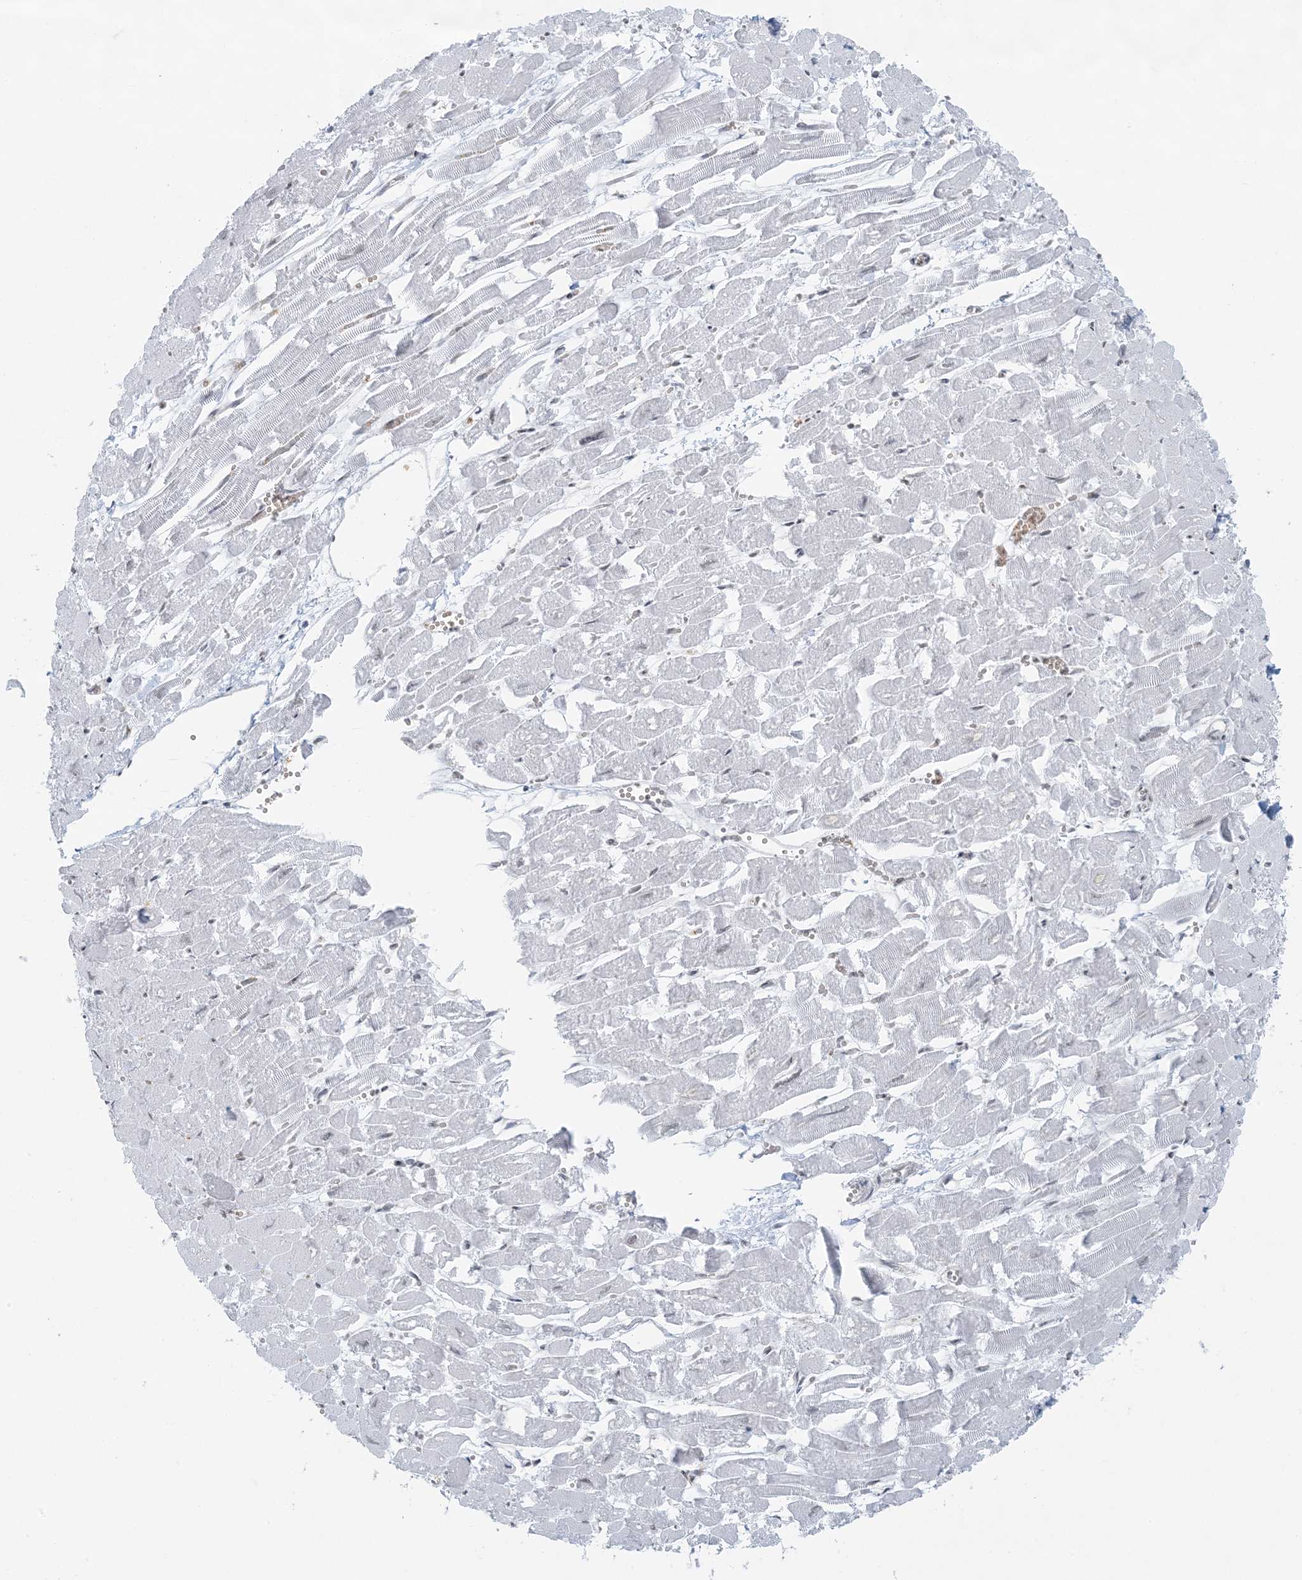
{"staining": {"intensity": "negative", "quantity": "none", "location": "none"}, "tissue": "heart muscle", "cell_type": "Cardiomyocytes", "image_type": "normal", "snomed": [{"axis": "morphology", "description": "Normal tissue, NOS"}, {"axis": "topography", "description": "Heart"}], "caption": "Immunohistochemistry (IHC) micrograph of normal heart muscle: human heart muscle stained with DAB displays no significant protein staining in cardiomyocytes.", "gene": "ZNF787", "patient": {"sex": "male", "age": 54}}